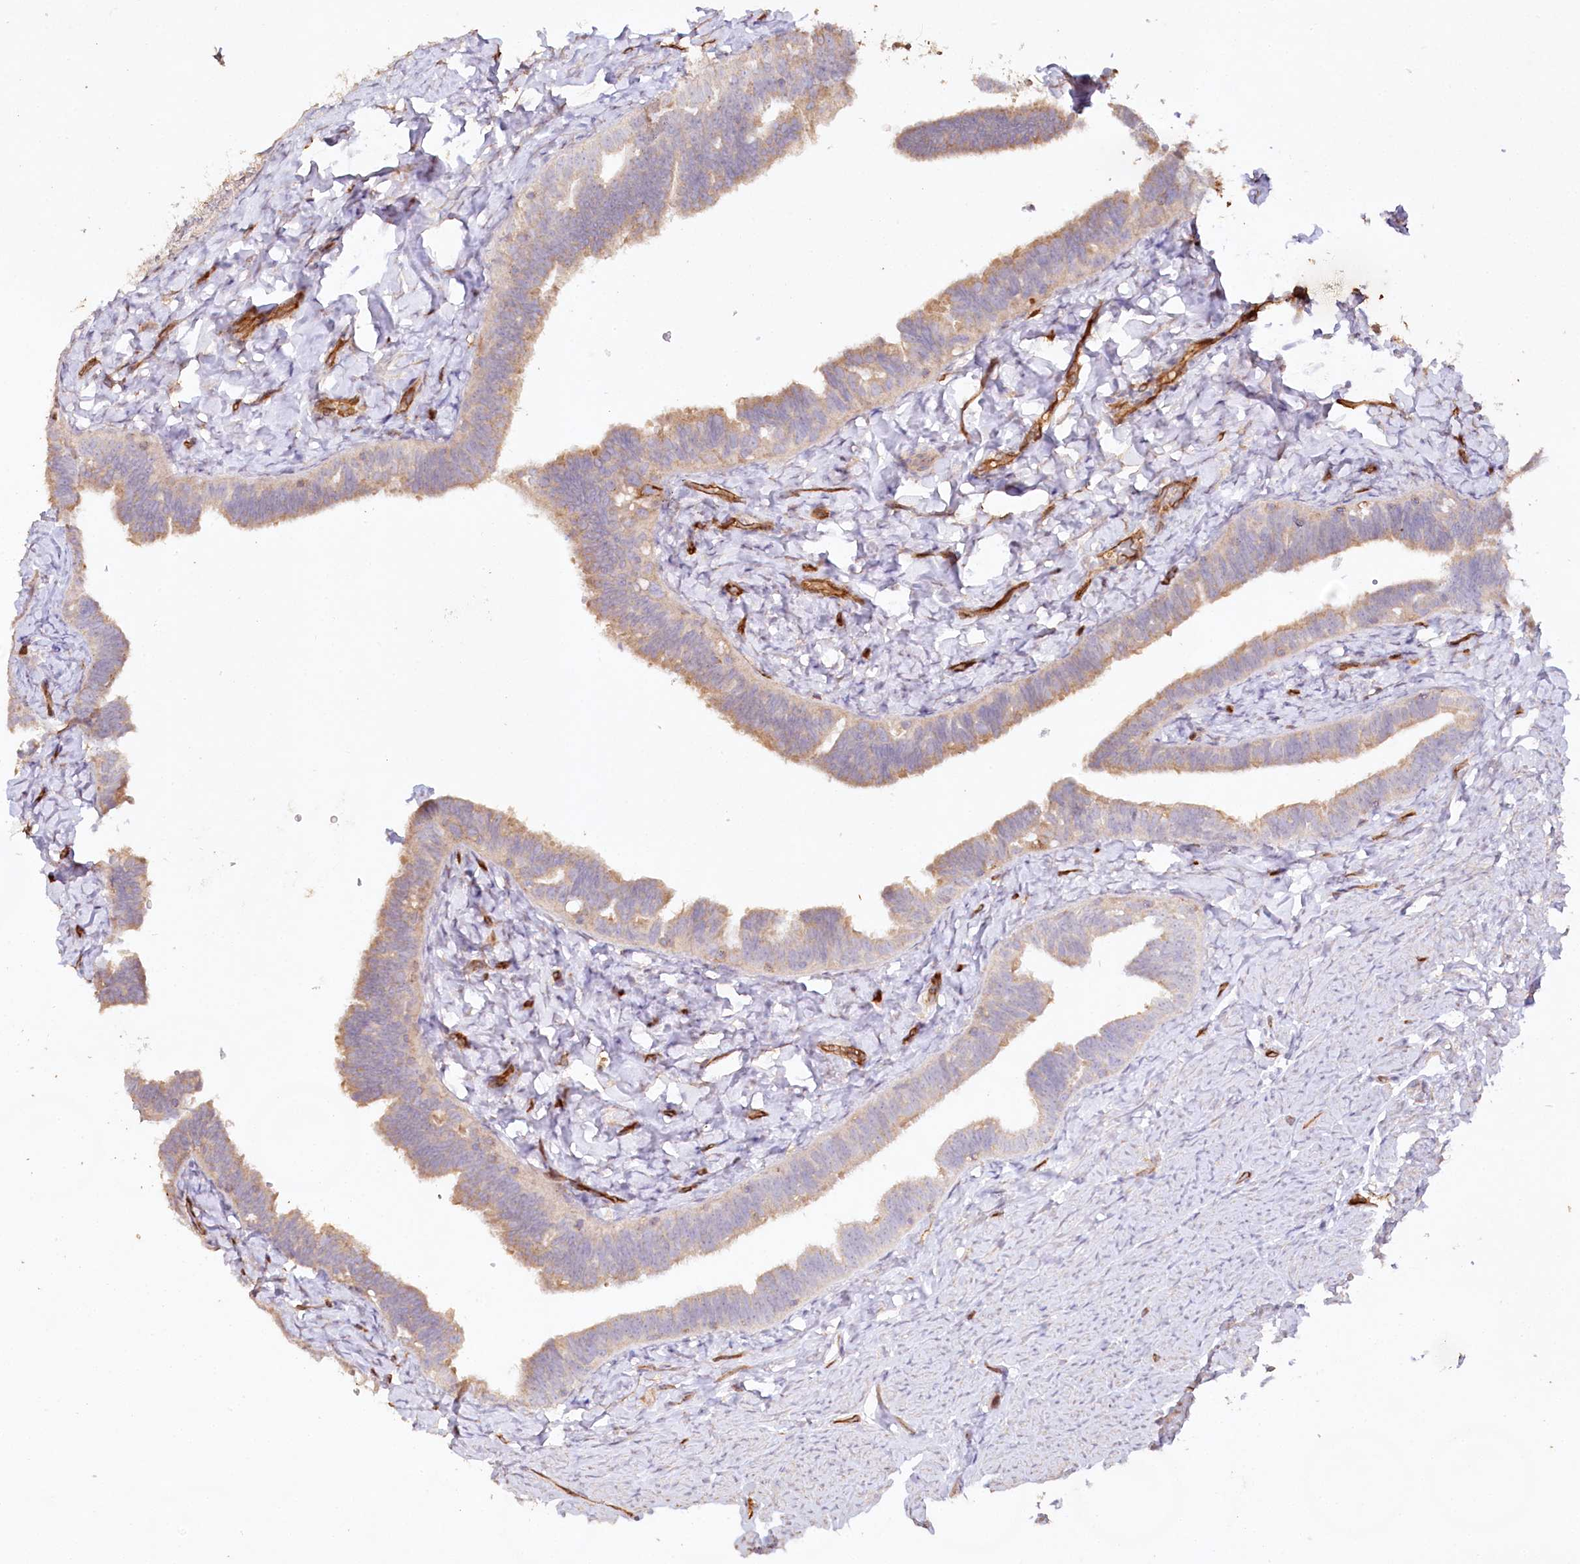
{"staining": {"intensity": "moderate", "quantity": ">75%", "location": "cytoplasmic/membranous"}, "tissue": "fallopian tube", "cell_type": "Glandular cells", "image_type": "normal", "snomed": [{"axis": "morphology", "description": "Normal tissue, NOS"}, {"axis": "topography", "description": "Fallopian tube"}], "caption": "Fallopian tube stained with a protein marker demonstrates moderate staining in glandular cells.", "gene": "RBP5", "patient": {"sex": "female", "age": 39}}